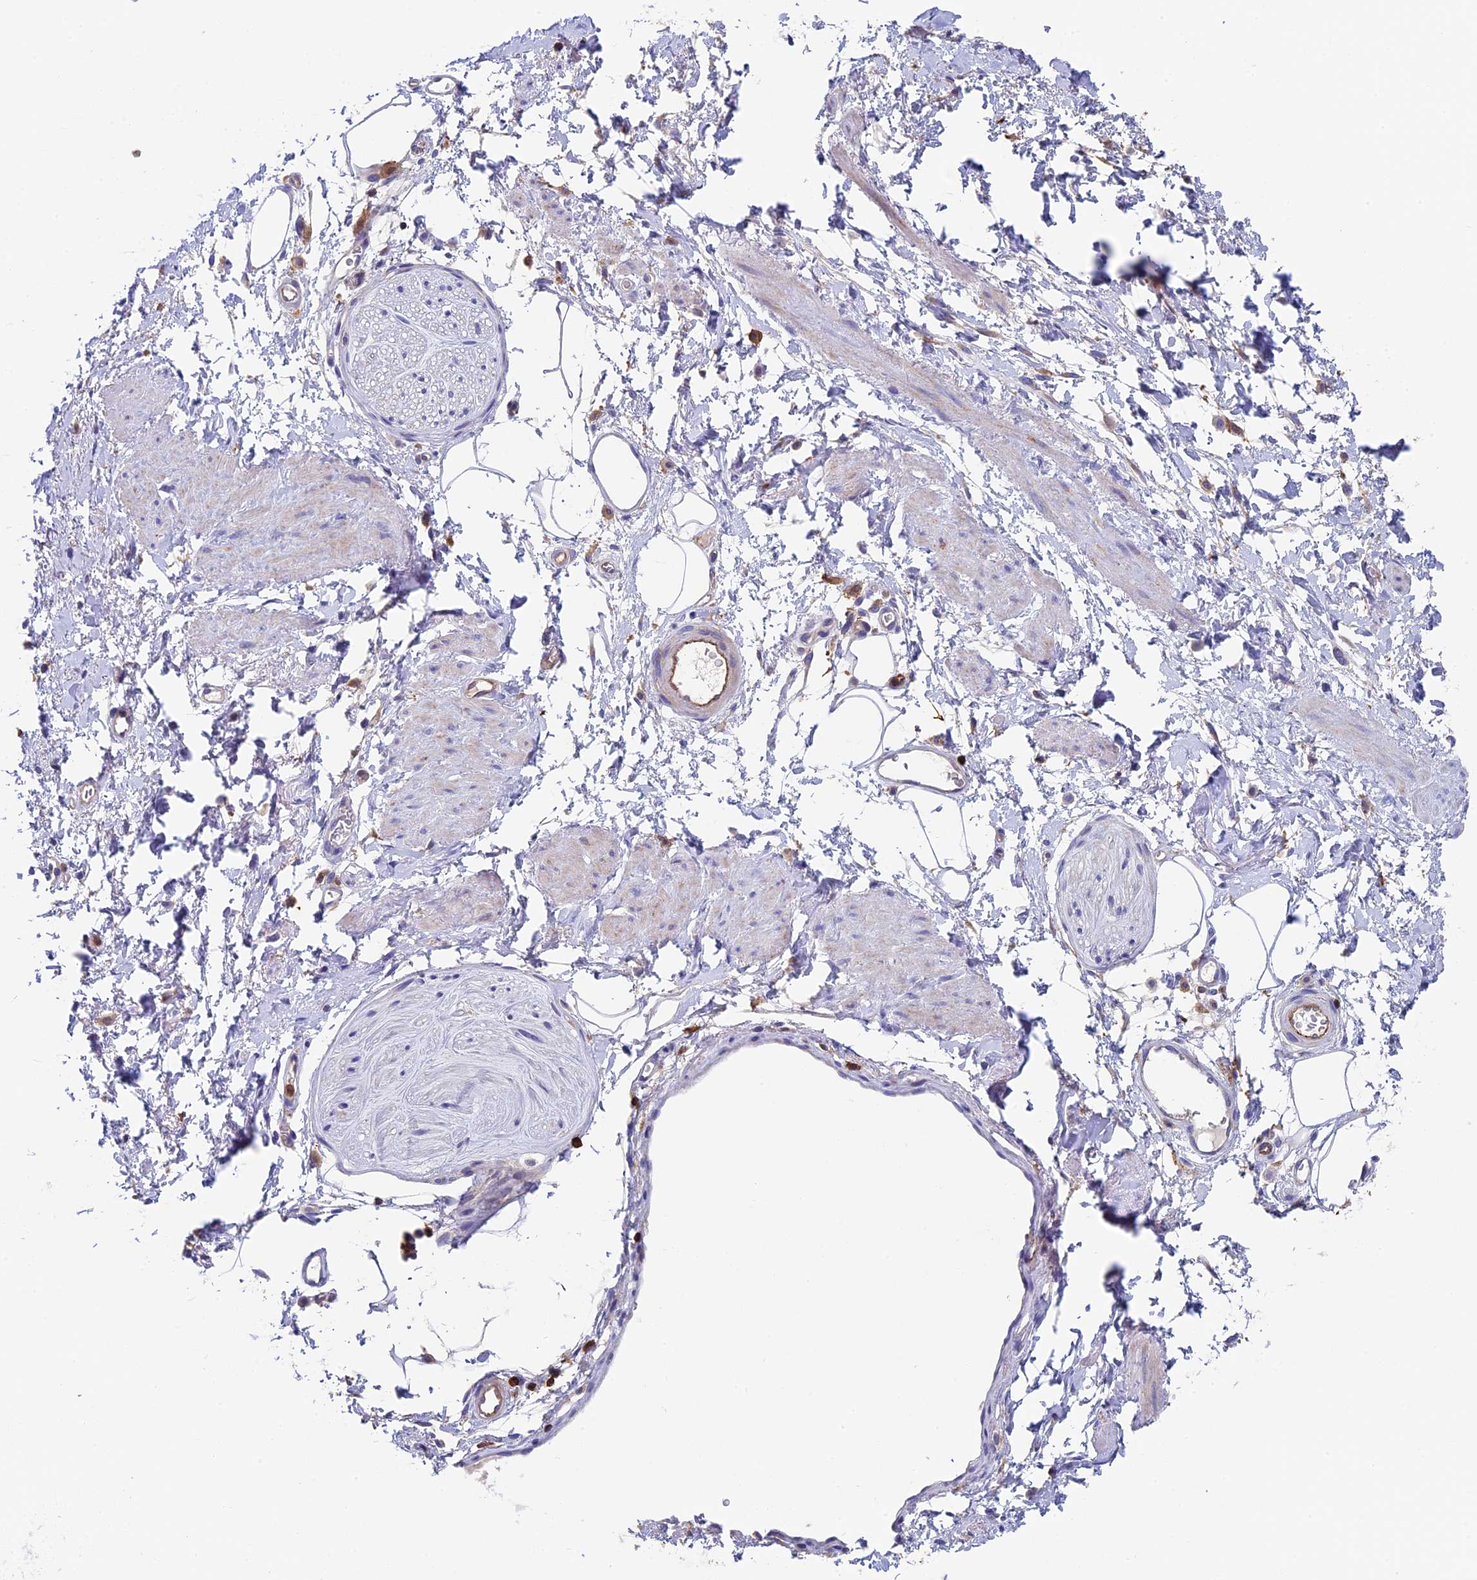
{"staining": {"intensity": "negative", "quantity": "none", "location": "none"}, "tissue": "adipose tissue", "cell_type": "Adipocytes", "image_type": "normal", "snomed": [{"axis": "morphology", "description": "Normal tissue, NOS"}, {"axis": "morphology", "description": "Adenocarcinoma, NOS"}, {"axis": "topography", "description": "Rectum"}, {"axis": "topography", "description": "Vagina"}, {"axis": "topography", "description": "Peripheral nerve tissue"}], "caption": "Adipocytes are negative for protein expression in benign human adipose tissue. (Immunohistochemistry (ihc), brightfield microscopy, high magnification).", "gene": "ADAT1", "patient": {"sex": "female", "age": 71}}